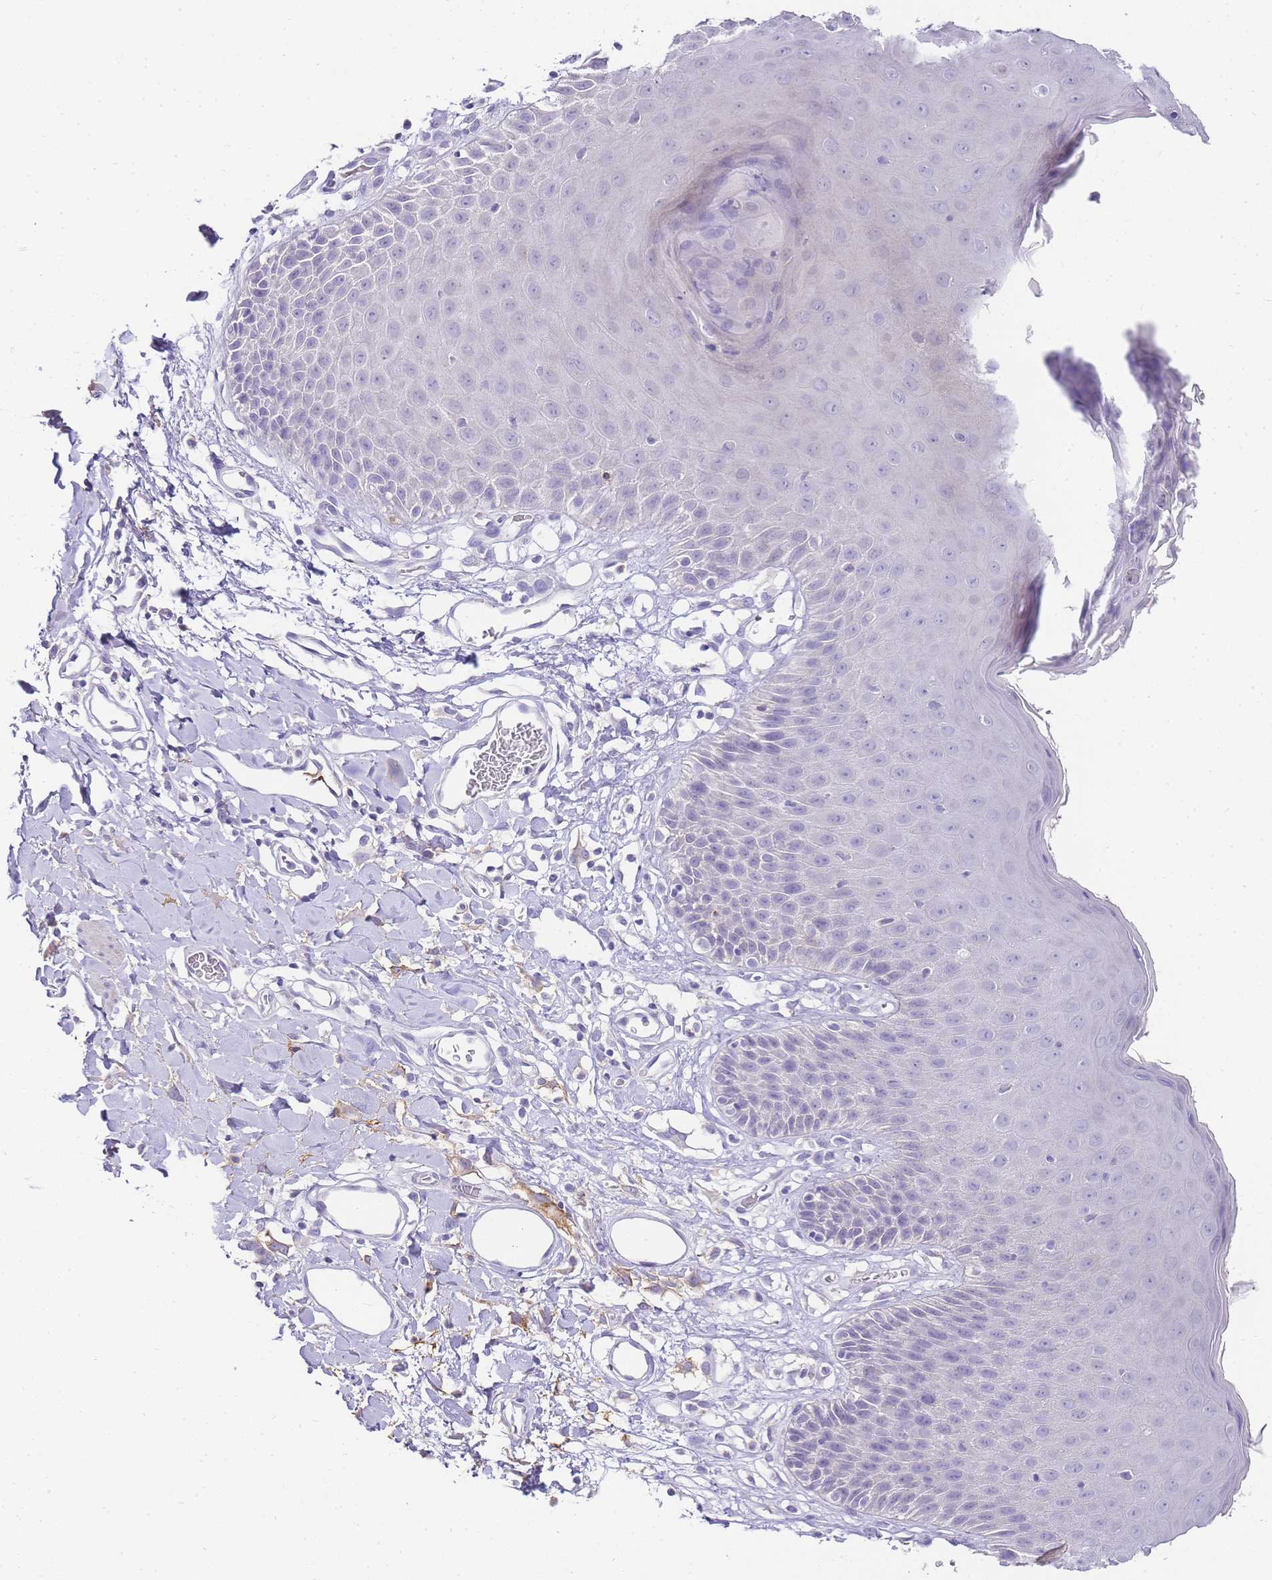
{"staining": {"intensity": "weak", "quantity": "<25%", "location": "cytoplasmic/membranous"}, "tissue": "skin", "cell_type": "Epidermal cells", "image_type": "normal", "snomed": [{"axis": "morphology", "description": "Normal tissue, NOS"}, {"axis": "topography", "description": "Vulva"}], "caption": "Histopathology image shows no significant protein expression in epidermal cells of unremarkable skin.", "gene": "DPP4", "patient": {"sex": "female", "age": 68}}